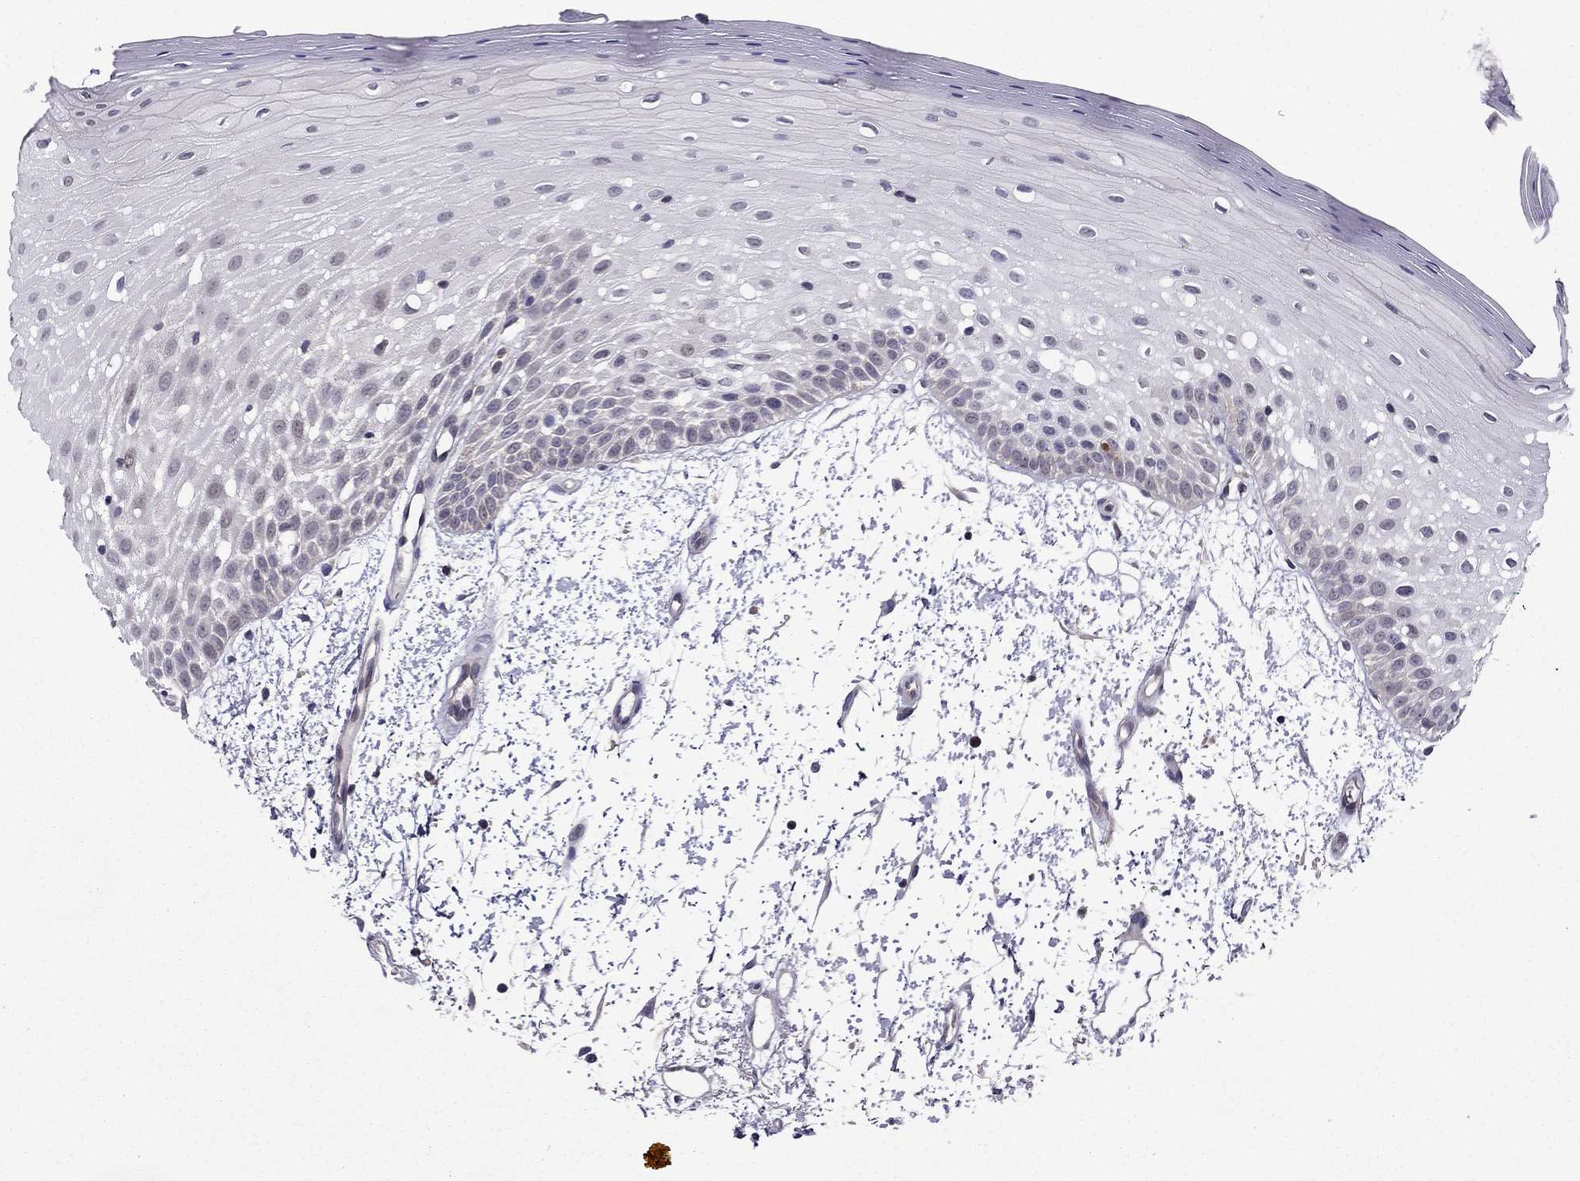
{"staining": {"intensity": "negative", "quantity": "none", "location": "none"}, "tissue": "oral mucosa", "cell_type": "Squamous epithelial cells", "image_type": "normal", "snomed": [{"axis": "morphology", "description": "Normal tissue, NOS"}, {"axis": "morphology", "description": "Squamous cell carcinoma, NOS"}, {"axis": "topography", "description": "Oral tissue"}, {"axis": "topography", "description": "Head-Neck"}], "caption": "This is a histopathology image of IHC staining of benign oral mucosa, which shows no staining in squamous epithelial cells. Nuclei are stained in blue.", "gene": "CDK5", "patient": {"sex": "female", "age": 75}}